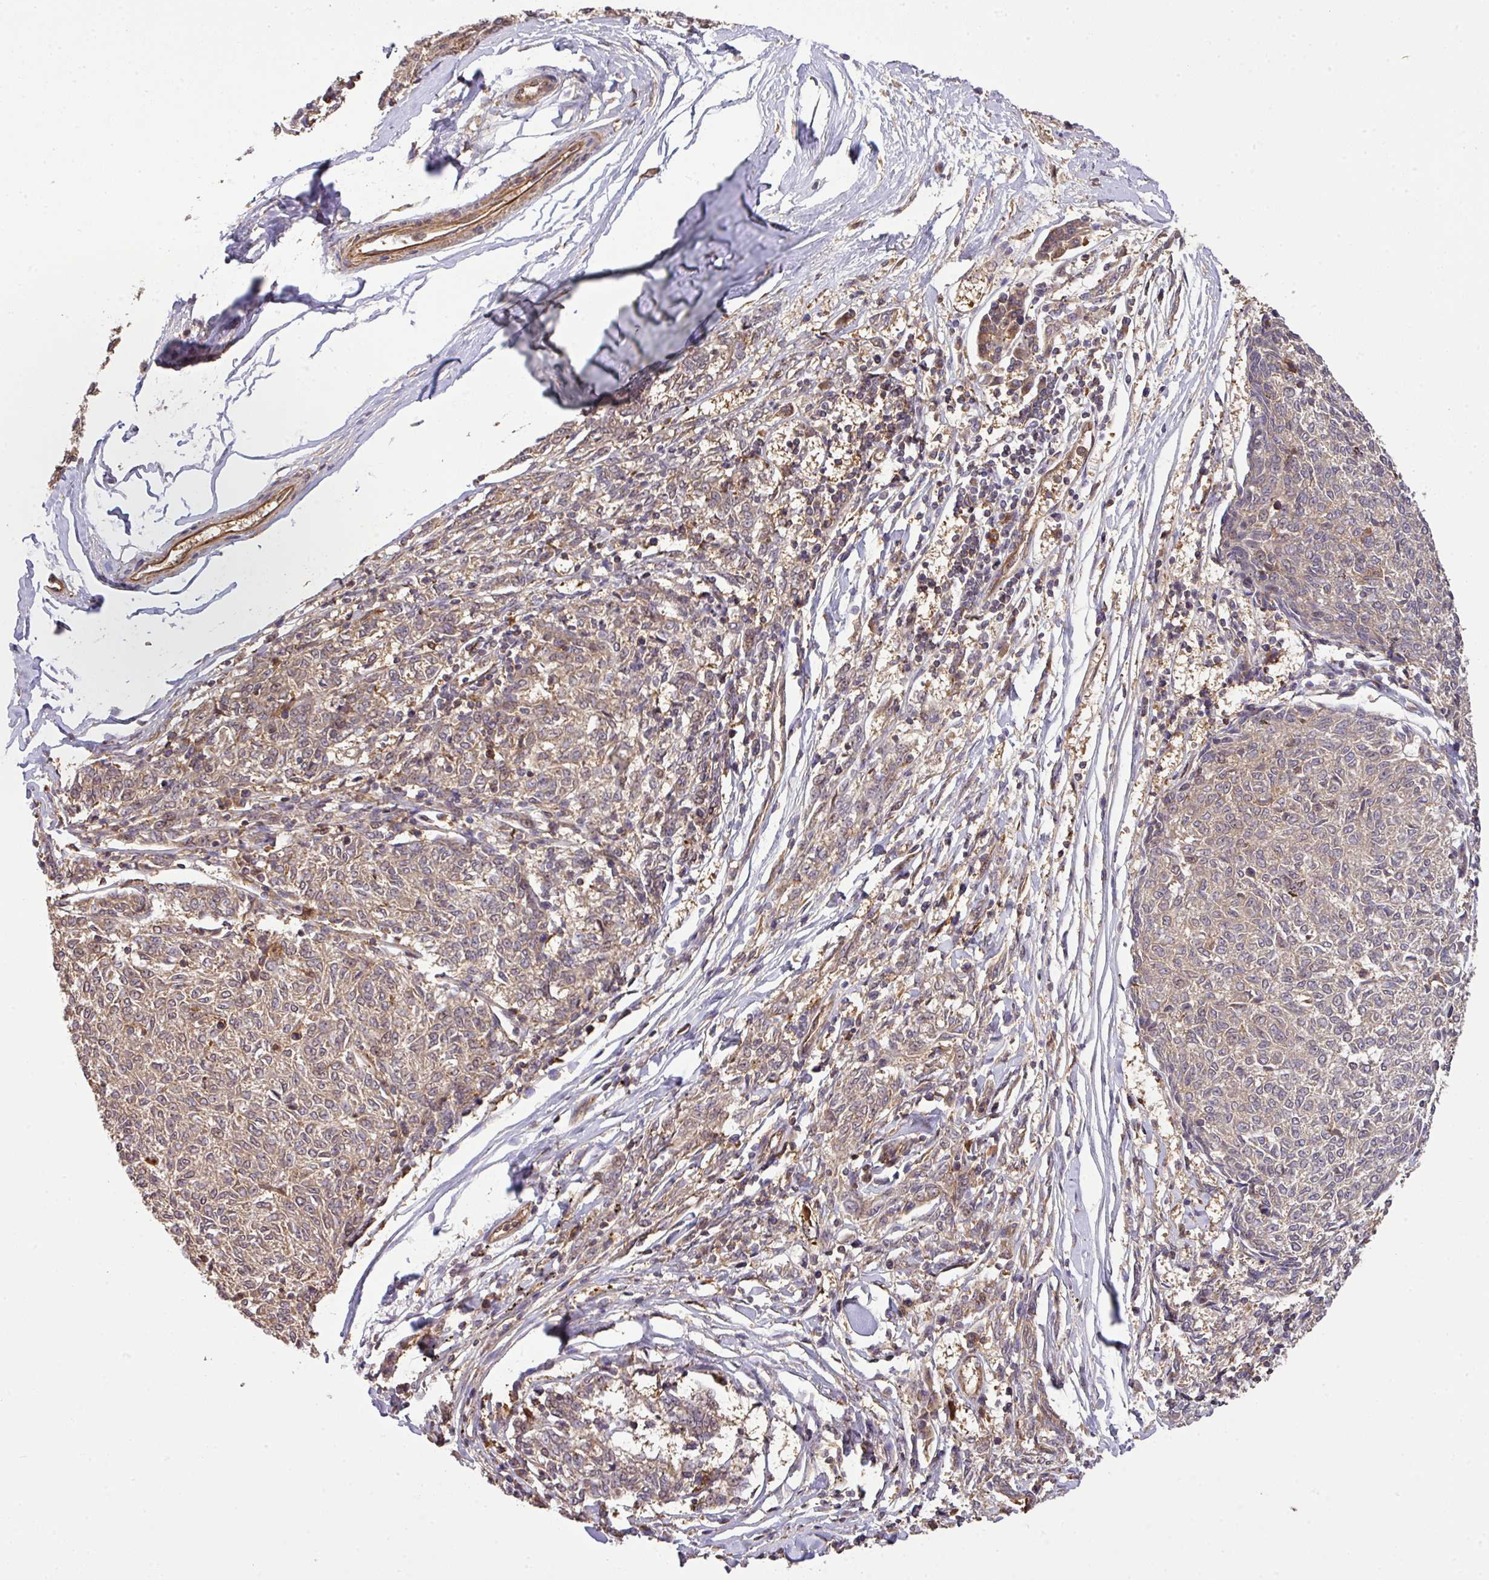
{"staining": {"intensity": "weak", "quantity": "25%-75%", "location": "cytoplasmic/membranous"}, "tissue": "melanoma", "cell_type": "Tumor cells", "image_type": "cancer", "snomed": [{"axis": "morphology", "description": "Malignant melanoma, NOS"}, {"axis": "topography", "description": "Skin"}], "caption": "Melanoma was stained to show a protein in brown. There is low levels of weak cytoplasmic/membranous expression in about 25%-75% of tumor cells. Ihc stains the protein of interest in brown and the nuclei are stained blue.", "gene": "ARPIN", "patient": {"sex": "female", "age": 72}}